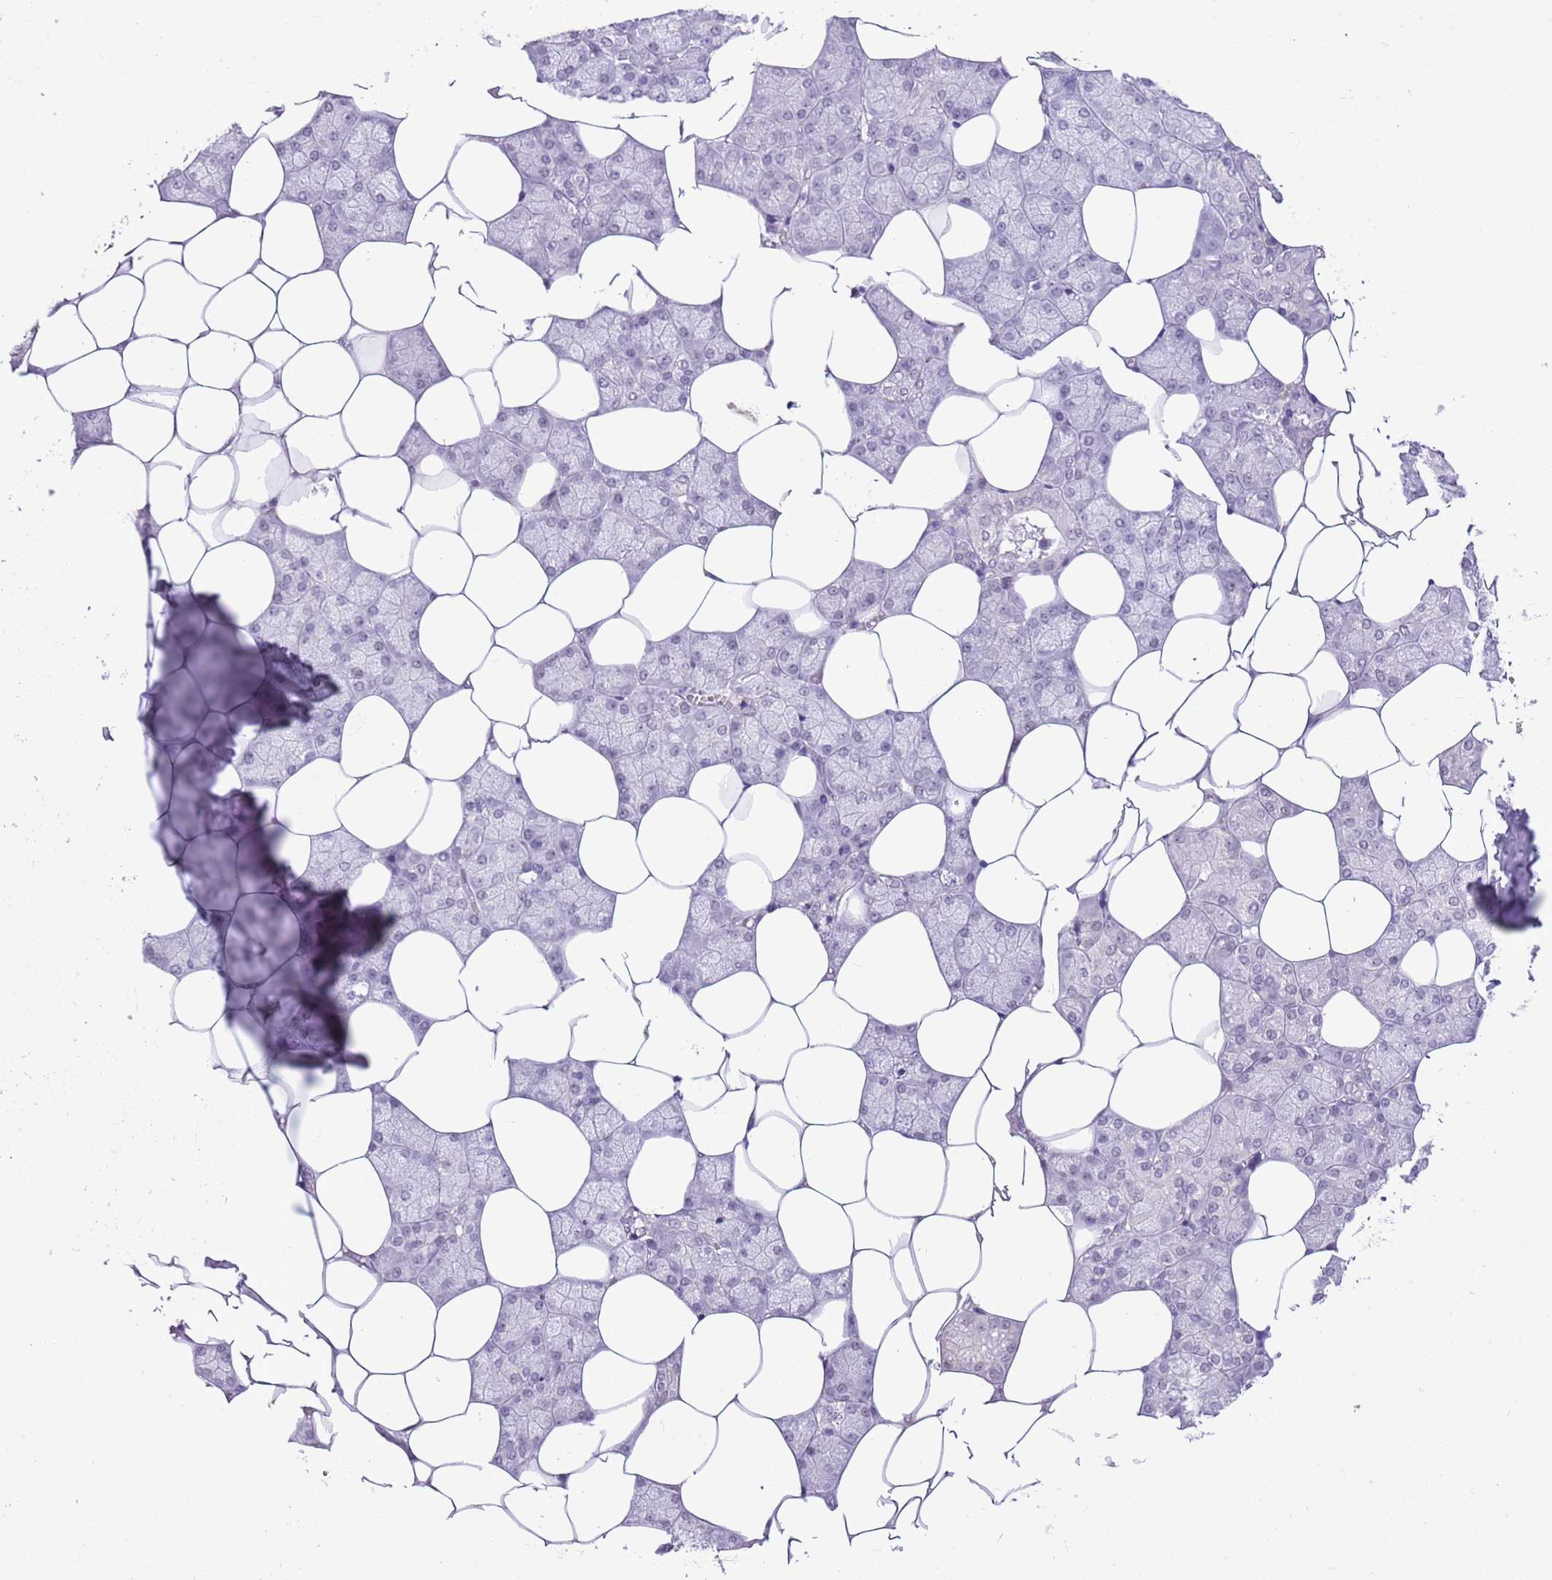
{"staining": {"intensity": "negative", "quantity": "none", "location": "none"}, "tissue": "salivary gland", "cell_type": "Glandular cells", "image_type": "normal", "snomed": [{"axis": "morphology", "description": "Normal tissue, NOS"}, {"axis": "topography", "description": "Salivary gland"}], "caption": "Immunohistochemical staining of normal human salivary gland shows no significant positivity in glandular cells.", "gene": "MIDN", "patient": {"sex": "male", "age": 62}}